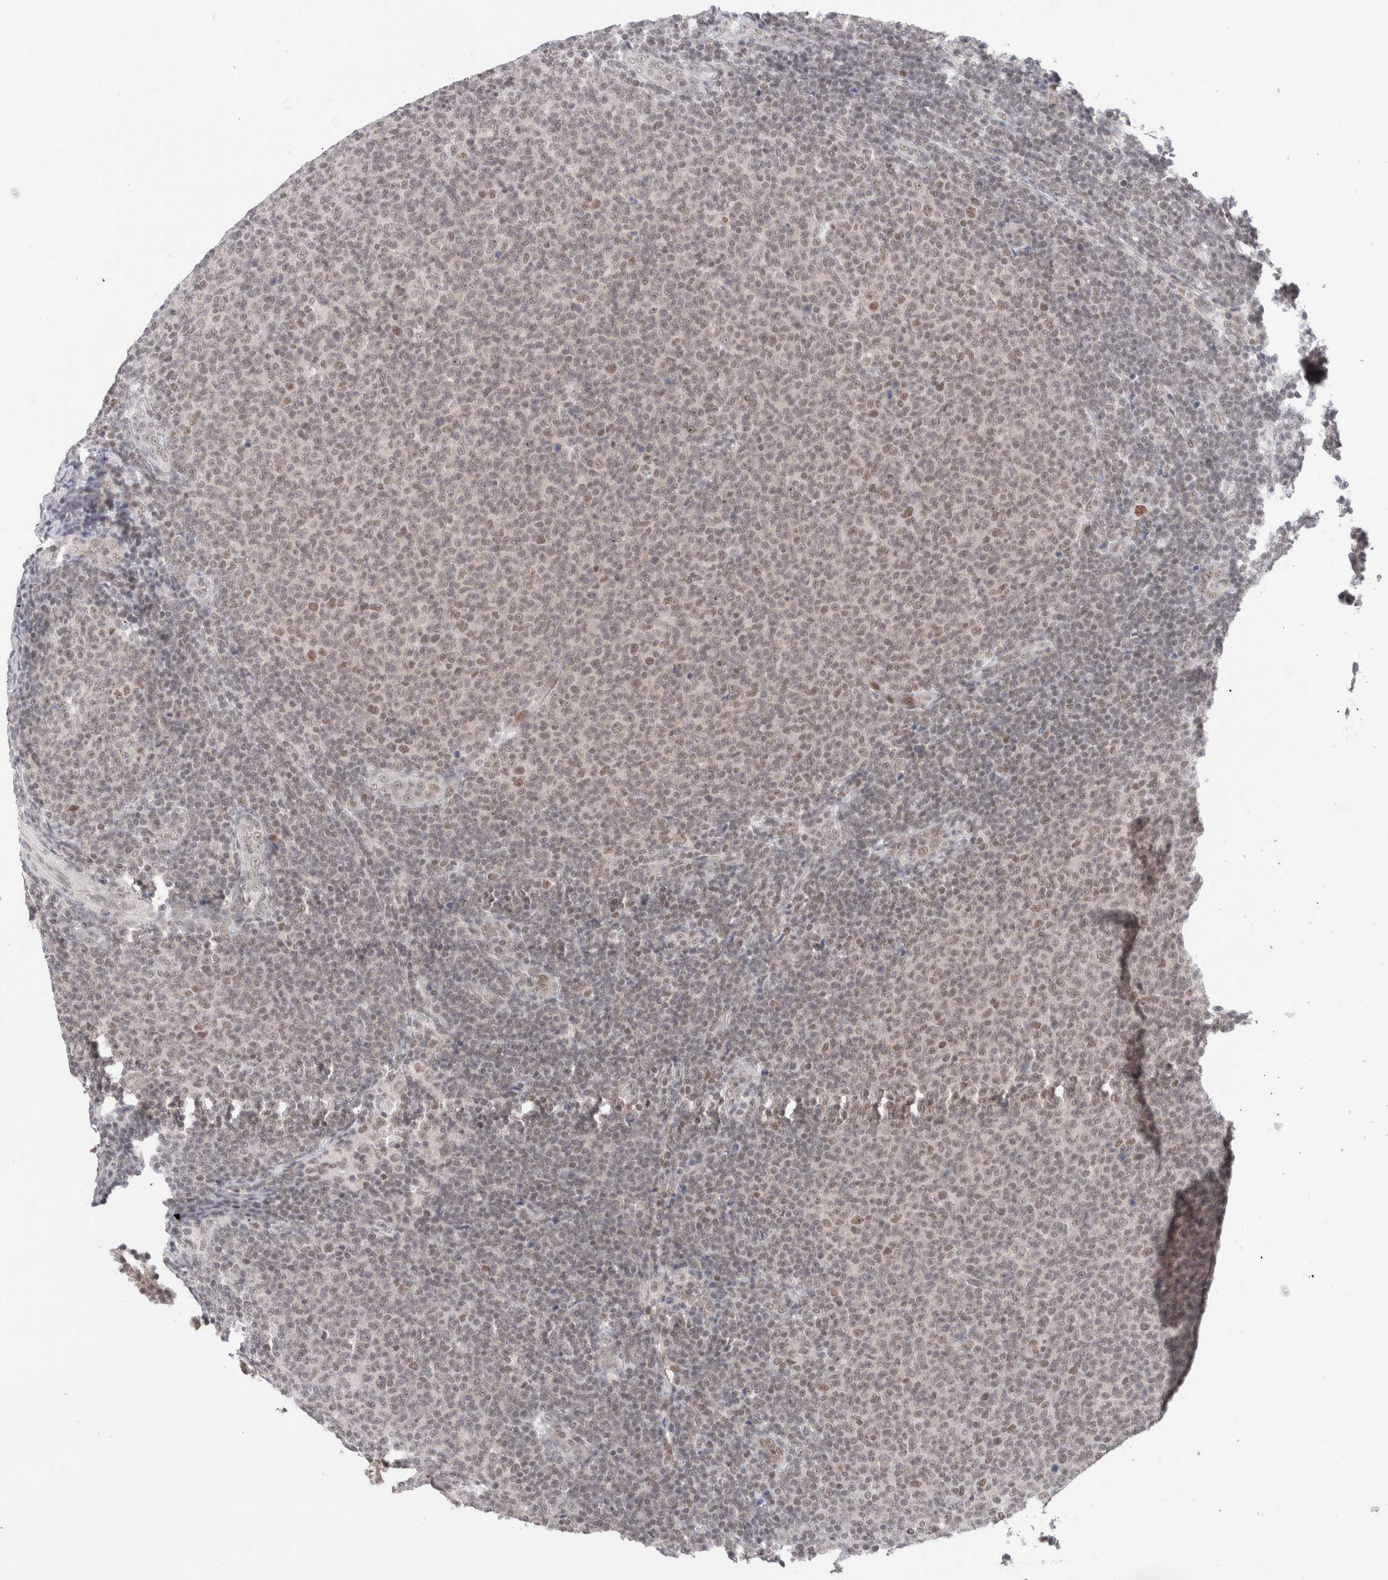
{"staining": {"intensity": "weak", "quantity": "<25%", "location": "nuclear"}, "tissue": "lymphoma", "cell_type": "Tumor cells", "image_type": "cancer", "snomed": [{"axis": "morphology", "description": "Malignant lymphoma, non-Hodgkin's type, Low grade"}, {"axis": "topography", "description": "Lymph node"}], "caption": "Immunohistochemistry image of lymphoma stained for a protein (brown), which reveals no staining in tumor cells.", "gene": "GATAD2A", "patient": {"sex": "male", "age": 66}}